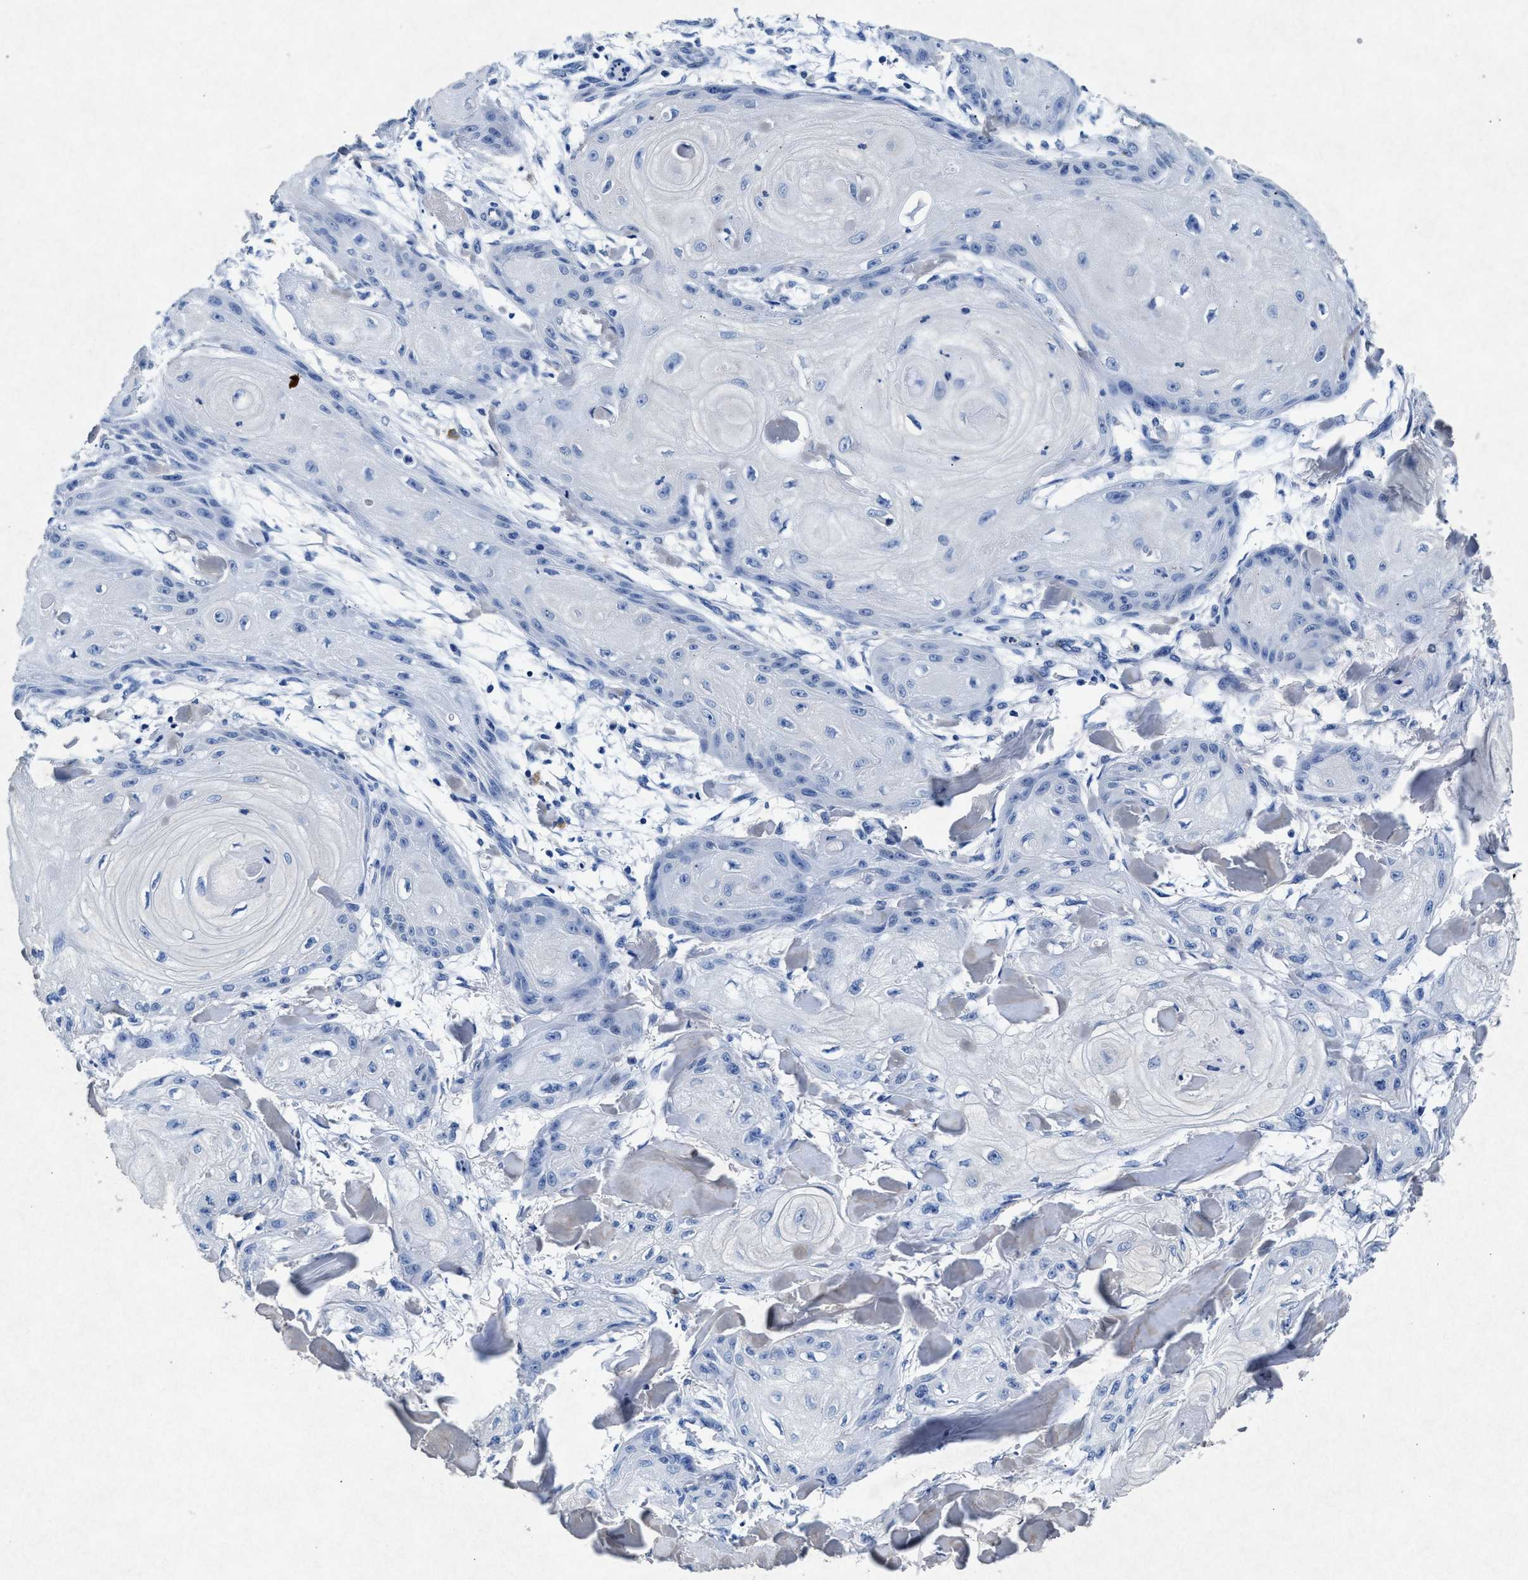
{"staining": {"intensity": "negative", "quantity": "none", "location": "none"}, "tissue": "skin cancer", "cell_type": "Tumor cells", "image_type": "cancer", "snomed": [{"axis": "morphology", "description": "Squamous cell carcinoma, NOS"}, {"axis": "topography", "description": "Skin"}], "caption": "DAB (3,3'-diaminobenzidine) immunohistochemical staining of squamous cell carcinoma (skin) demonstrates no significant expression in tumor cells.", "gene": "MAP6", "patient": {"sex": "male", "age": 74}}